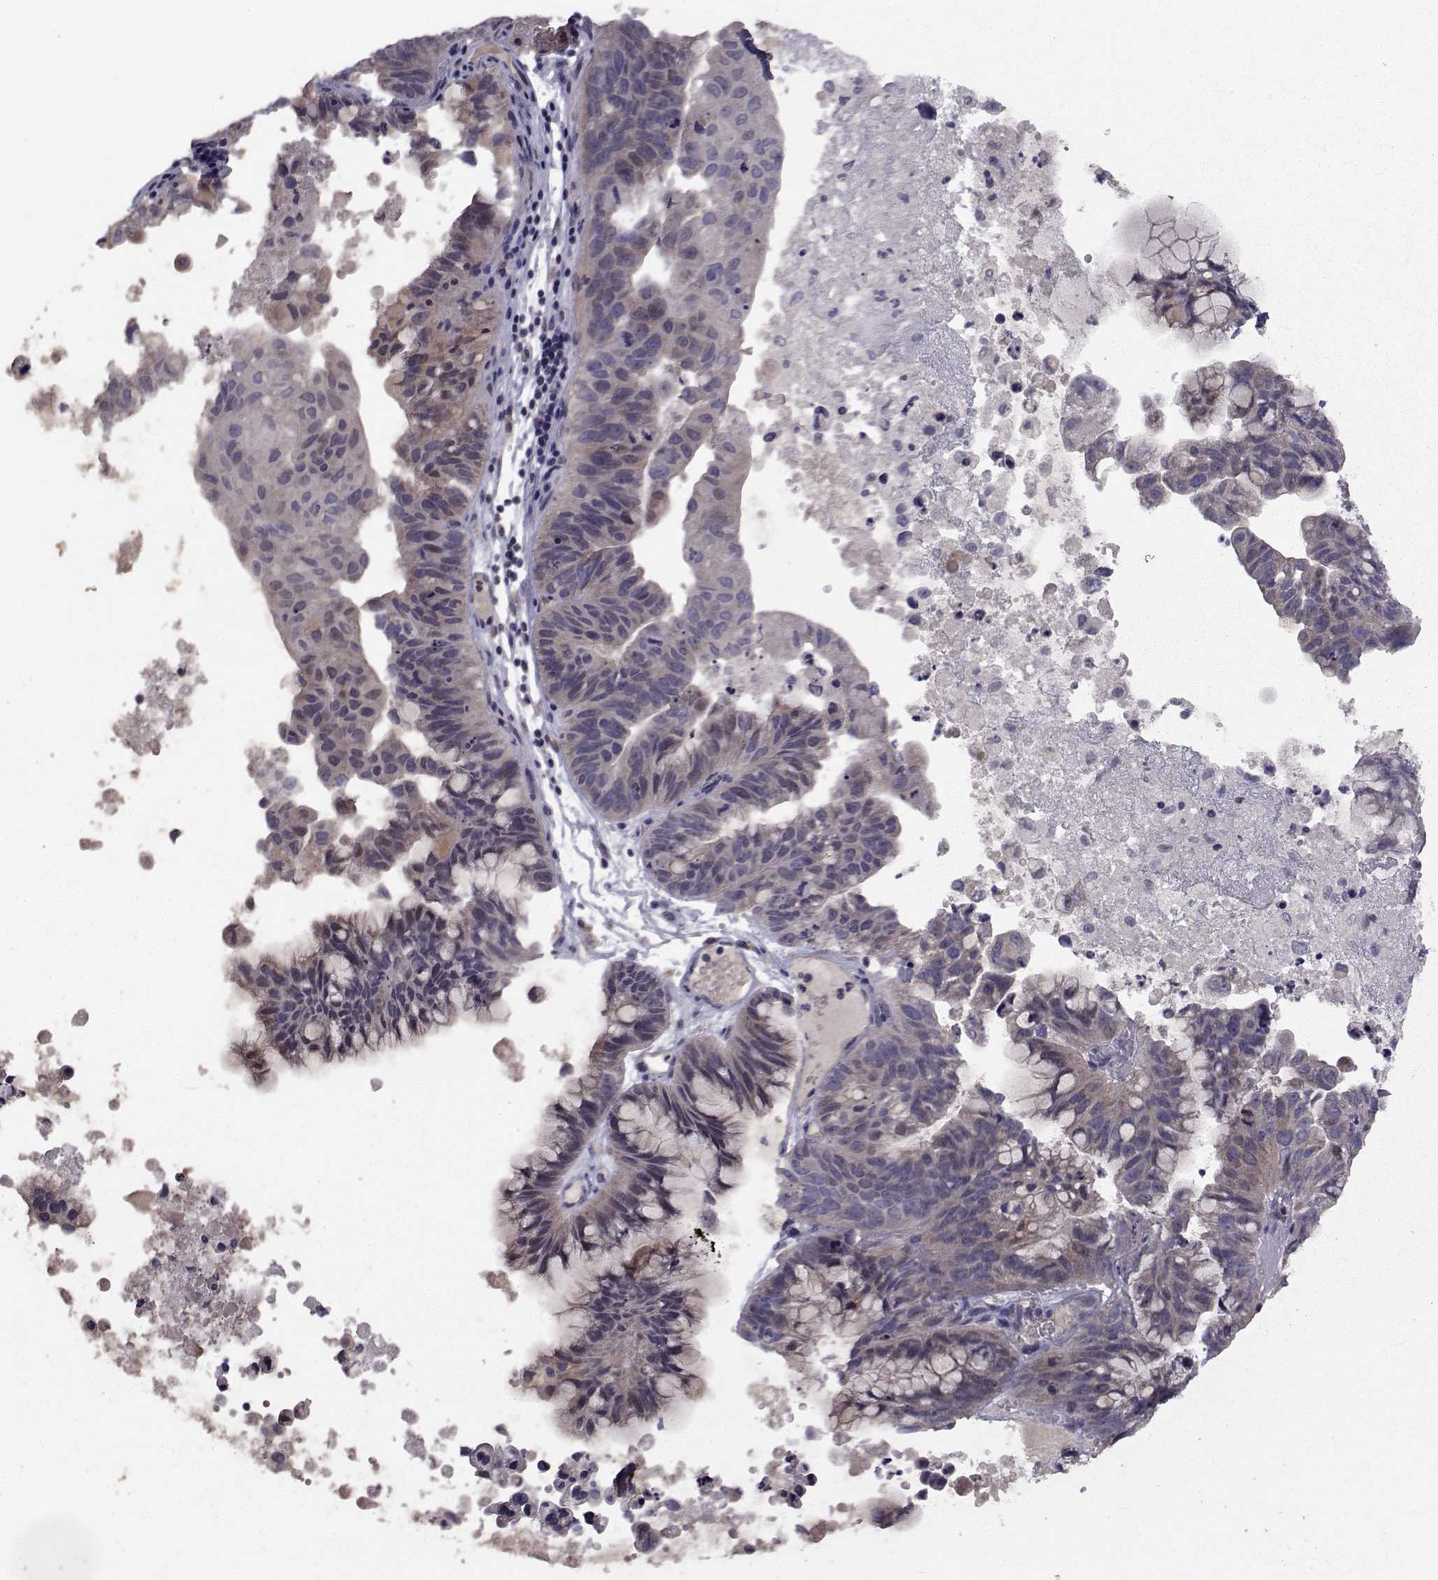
{"staining": {"intensity": "weak", "quantity": "25%-75%", "location": "cytoplasmic/membranous"}, "tissue": "ovarian cancer", "cell_type": "Tumor cells", "image_type": "cancer", "snomed": [{"axis": "morphology", "description": "Cystadenocarcinoma, mucinous, NOS"}, {"axis": "topography", "description": "Ovary"}], "caption": "The image reveals staining of mucinous cystadenocarcinoma (ovarian), revealing weak cytoplasmic/membranous protein staining (brown color) within tumor cells. (brown staining indicates protein expression, while blue staining denotes nuclei).", "gene": "FDXR", "patient": {"sex": "female", "age": 76}}